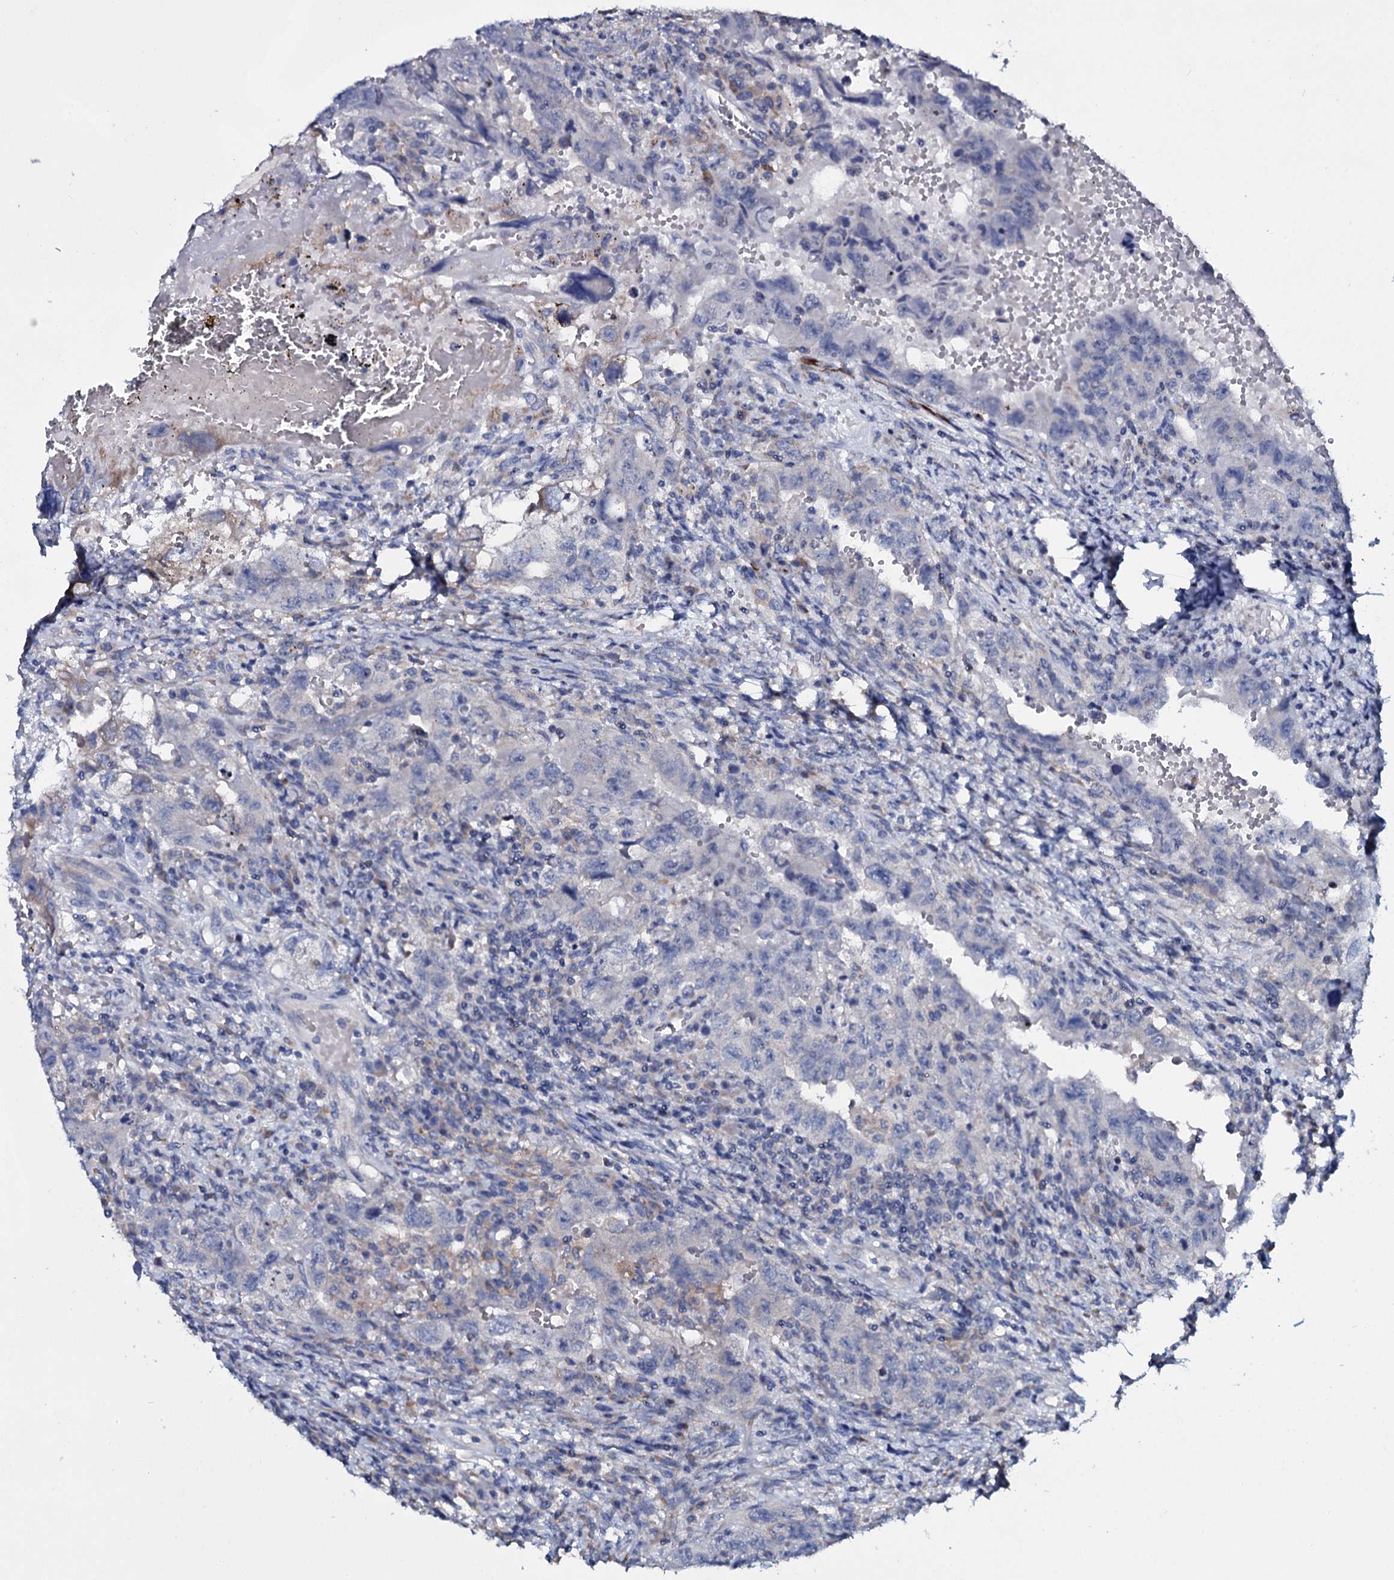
{"staining": {"intensity": "negative", "quantity": "none", "location": "none"}, "tissue": "testis cancer", "cell_type": "Tumor cells", "image_type": "cancer", "snomed": [{"axis": "morphology", "description": "Carcinoma, Embryonal, NOS"}, {"axis": "topography", "description": "Testis"}], "caption": "An IHC micrograph of testis cancer (embryonal carcinoma) is shown. There is no staining in tumor cells of testis cancer (embryonal carcinoma). Nuclei are stained in blue.", "gene": "TPGS2", "patient": {"sex": "male", "age": 26}}